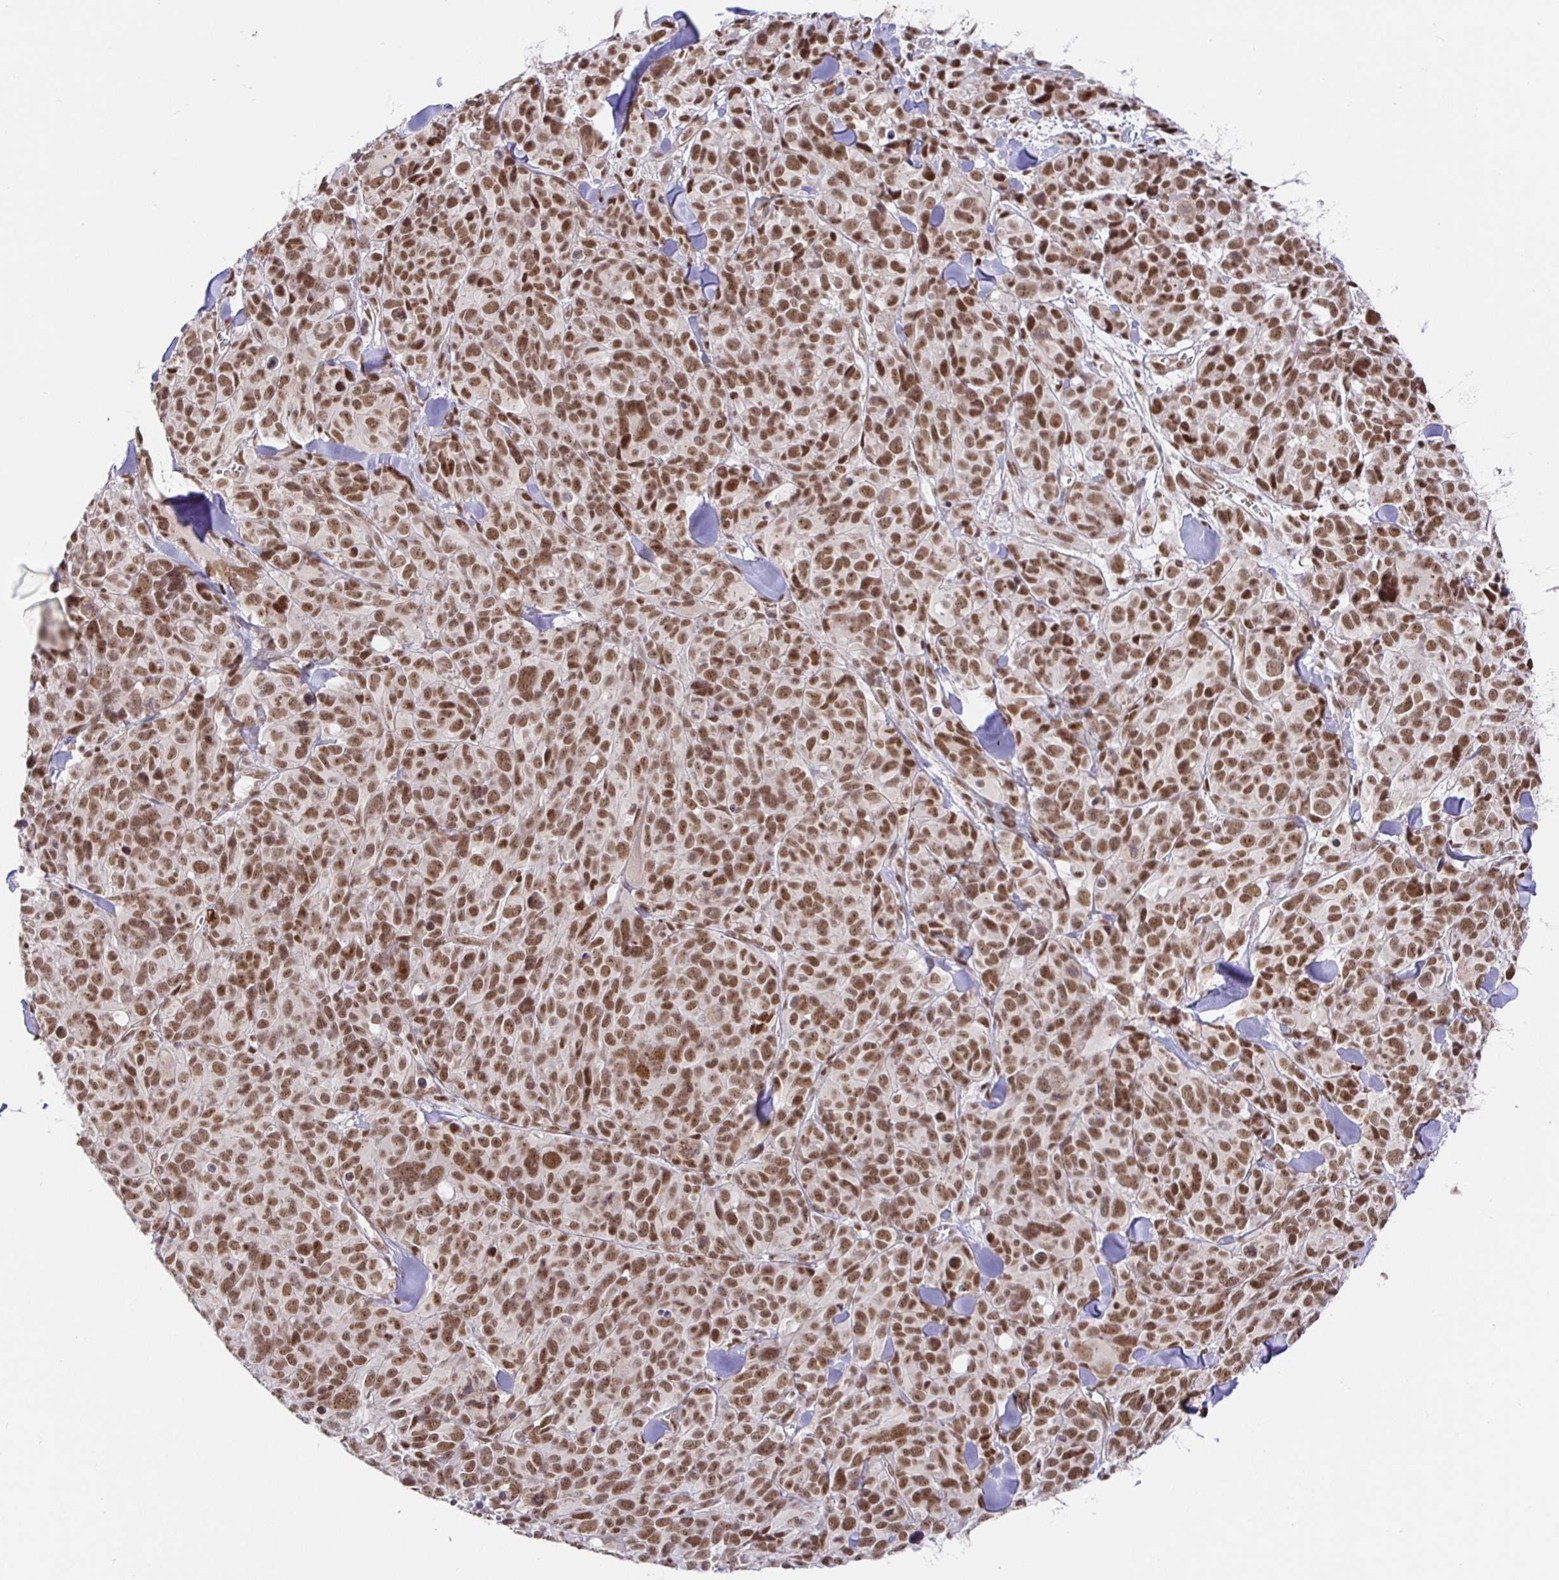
{"staining": {"intensity": "moderate", "quantity": ">75%", "location": "nuclear"}, "tissue": "melanoma", "cell_type": "Tumor cells", "image_type": "cancer", "snomed": [{"axis": "morphology", "description": "Malignant melanoma, NOS"}, {"axis": "topography", "description": "Skin"}], "caption": "Melanoma stained with IHC displays moderate nuclear positivity in approximately >75% of tumor cells.", "gene": "USF1", "patient": {"sex": "male", "age": 51}}